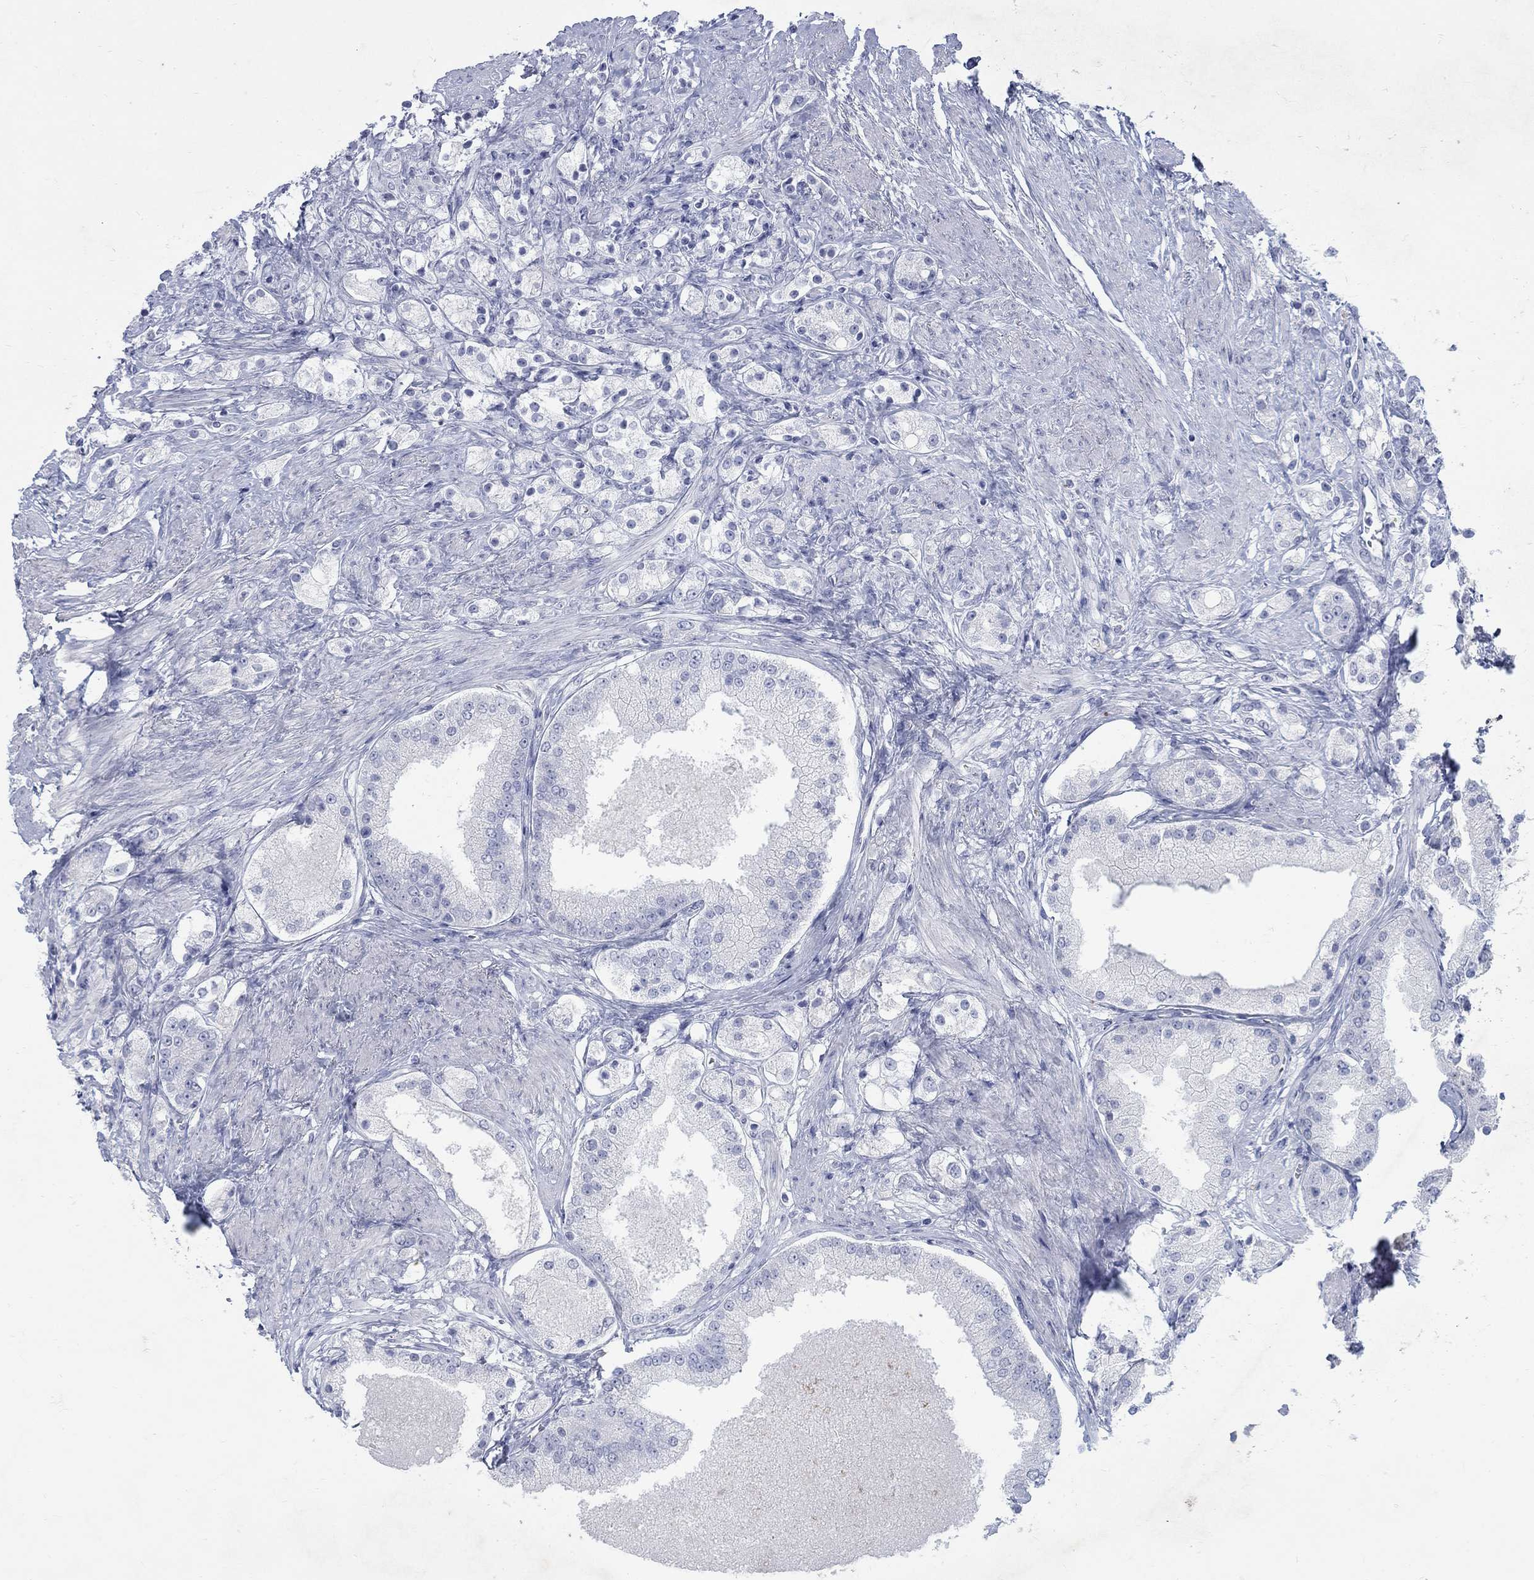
{"staining": {"intensity": "negative", "quantity": "none", "location": "none"}, "tissue": "prostate cancer", "cell_type": "Tumor cells", "image_type": "cancer", "snomed": [{"axis": "morphology", "description": "Adenocarcinoma, NOS"}, {"axis": "topography", "description": "Prostate and seminal vesicle, NOS"}, {"axis": "topography", "description": "Prostate"}], "caption": "Immunohistochemical staining of human adenocarcinoma (prostate) exhibits no significant positivity in tumor cells.", "gene": "RFTN2", "patient": {"sex": "male", "age": 67}}